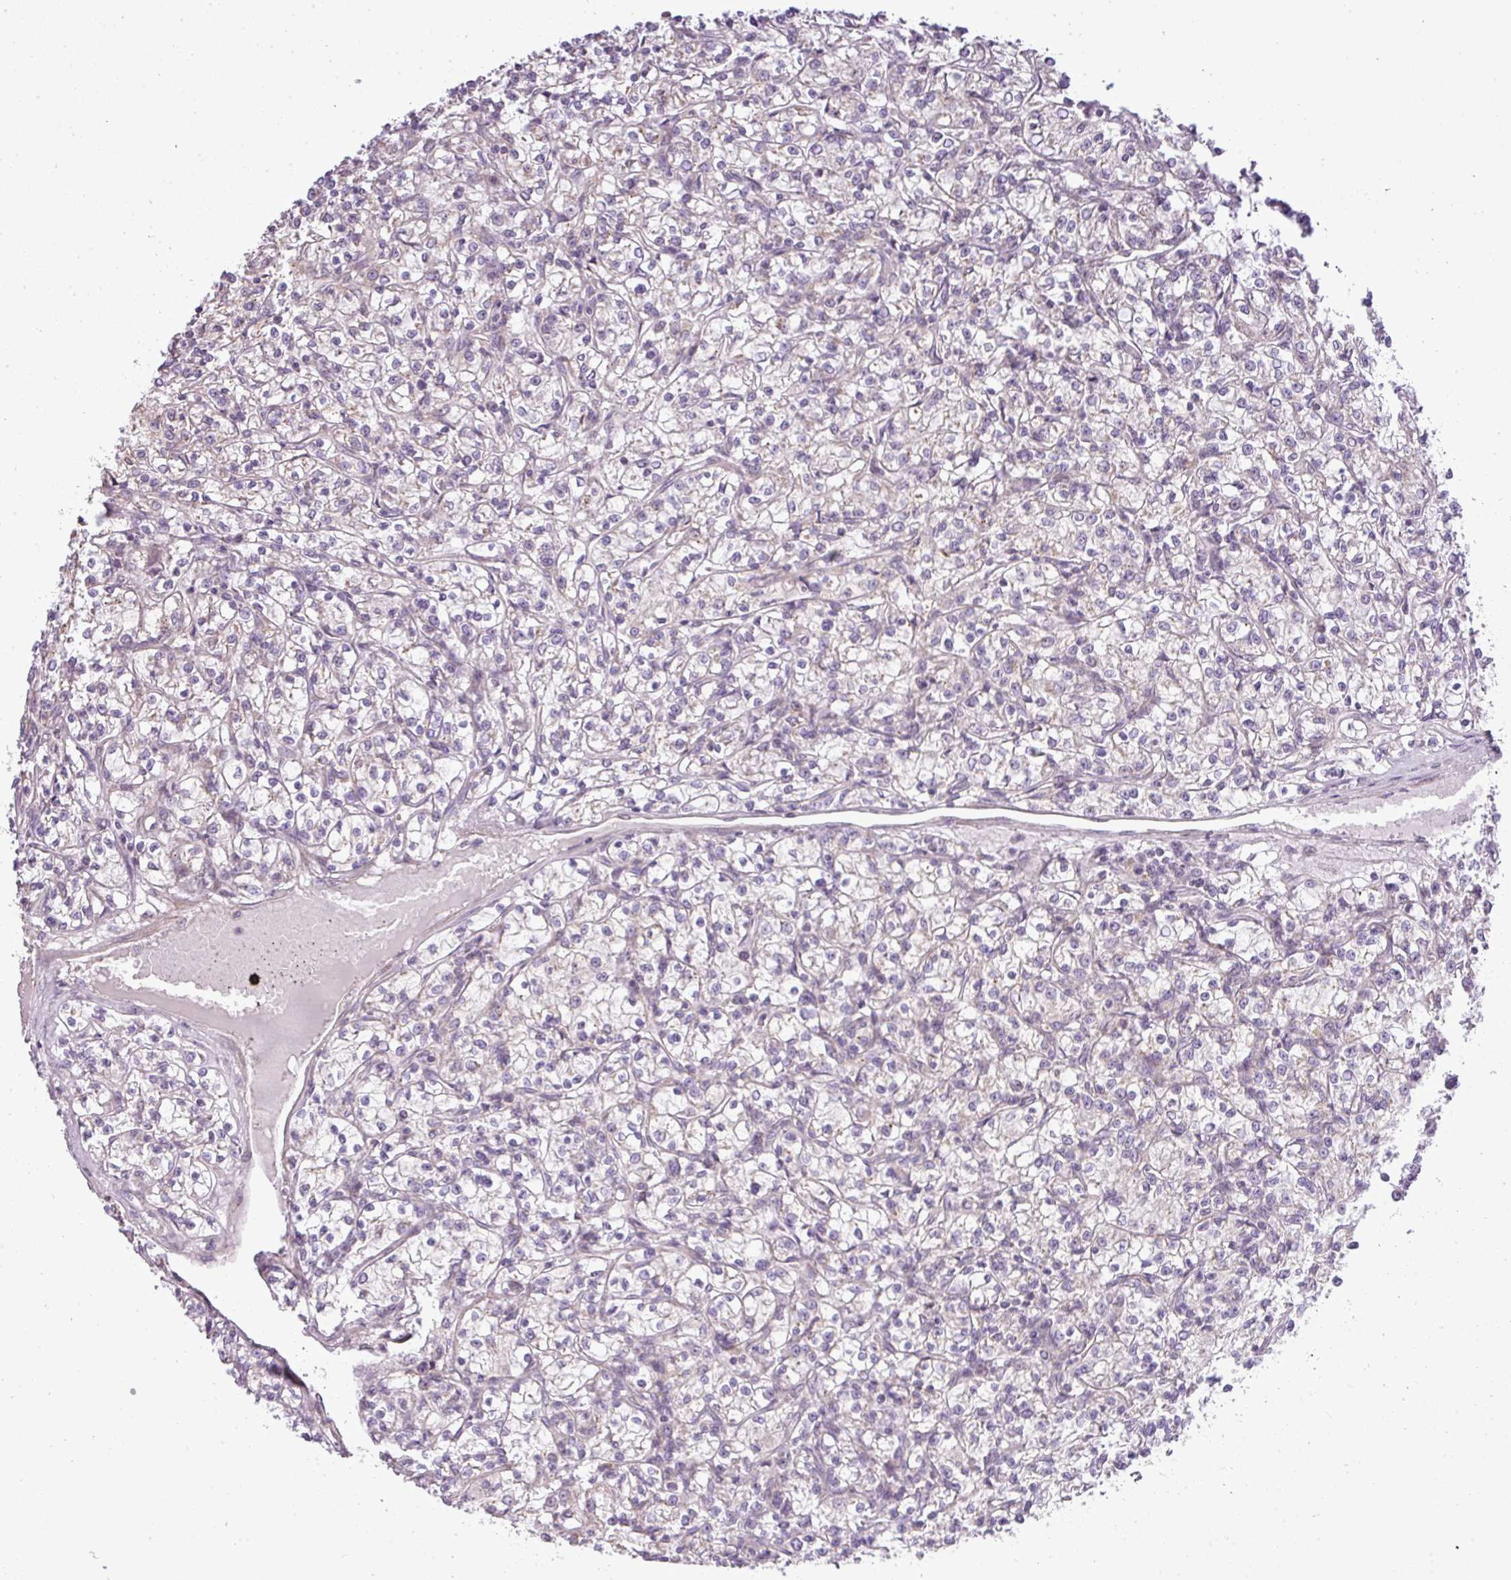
{"staining": {"intensity": "negative", "quantity": "none", "location": "none"}, "tissue": "renal cancer", "cell_type": "Tumor cells", "image_type": "cancer", "snomed": [{"axis": "morphology", "description": "Adenocarcinoma, NOS"}, {"axis": "topography", "description": "Kidney"}], "caption": "This is an immunohistochemistry (IHC) photomicrograph of human renal cancer (adenocarcinoma). There is no expression in tumor cells.", "gene": "ZDHHC1", "patient": {"sex": "female", "age": 59}}